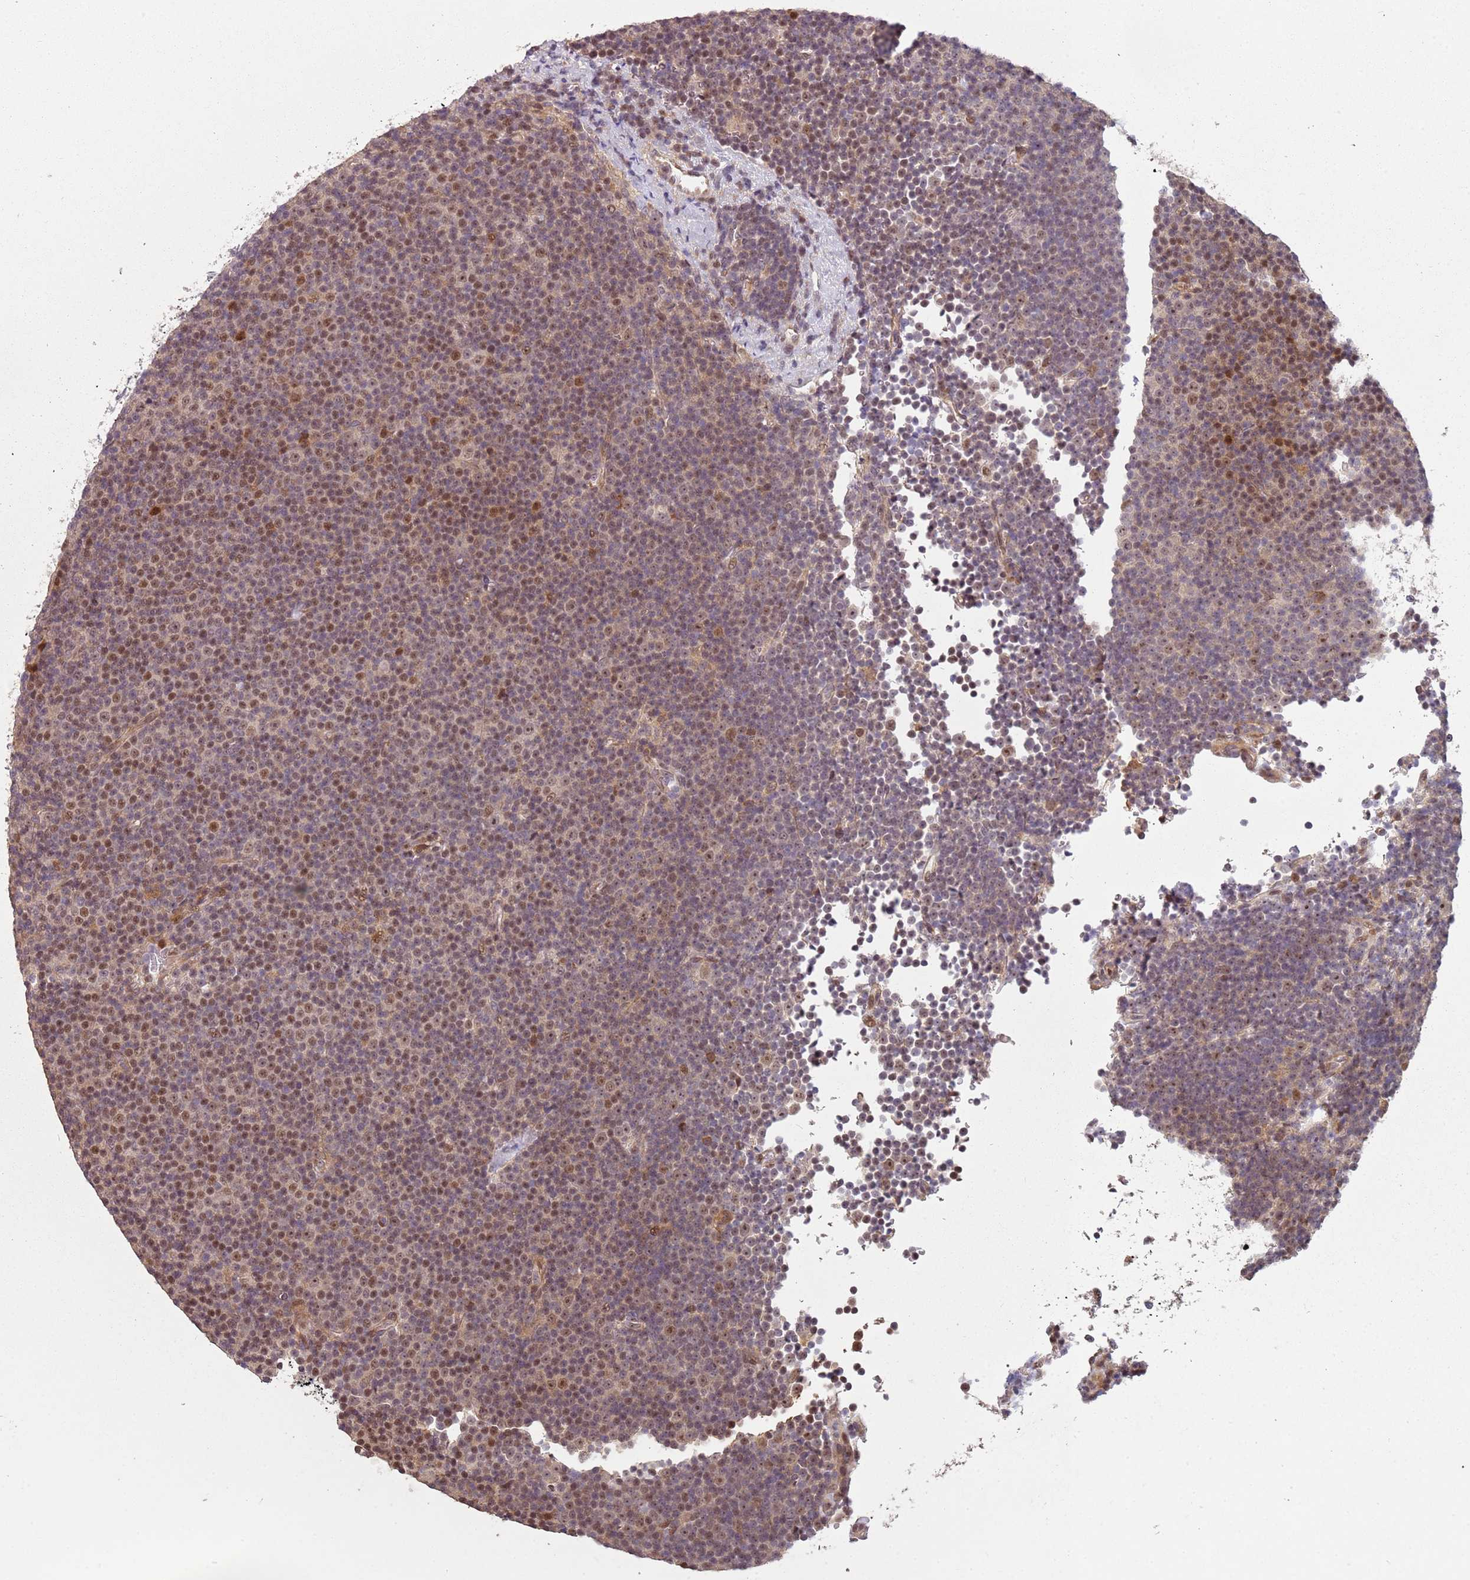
{"staining": {"intensity": "moderate", "quantity": "25%-75%", "location": "nuclear"}, "tissue": "lymphoma", "cell_type": "Tumor cells", "image_type": "cancer", "snomed": [{"axis": "morphology", "description": "Malignant lymphoma, non-Hodgkin's type, Low grade"}, {"axis": "topography", "description": "Lymph node"}], "caption": "Immunohistochemistry (IHC) image of neoplastic tissue: human lymphoma stained using IHC demonstrates medium levels of moderate protein expression localized specifically in the nuclear of tumor cells, appearing as a nuclear brown color.", "gene": "CHURC1", "patient": {"sex": "female", "age": 67}}